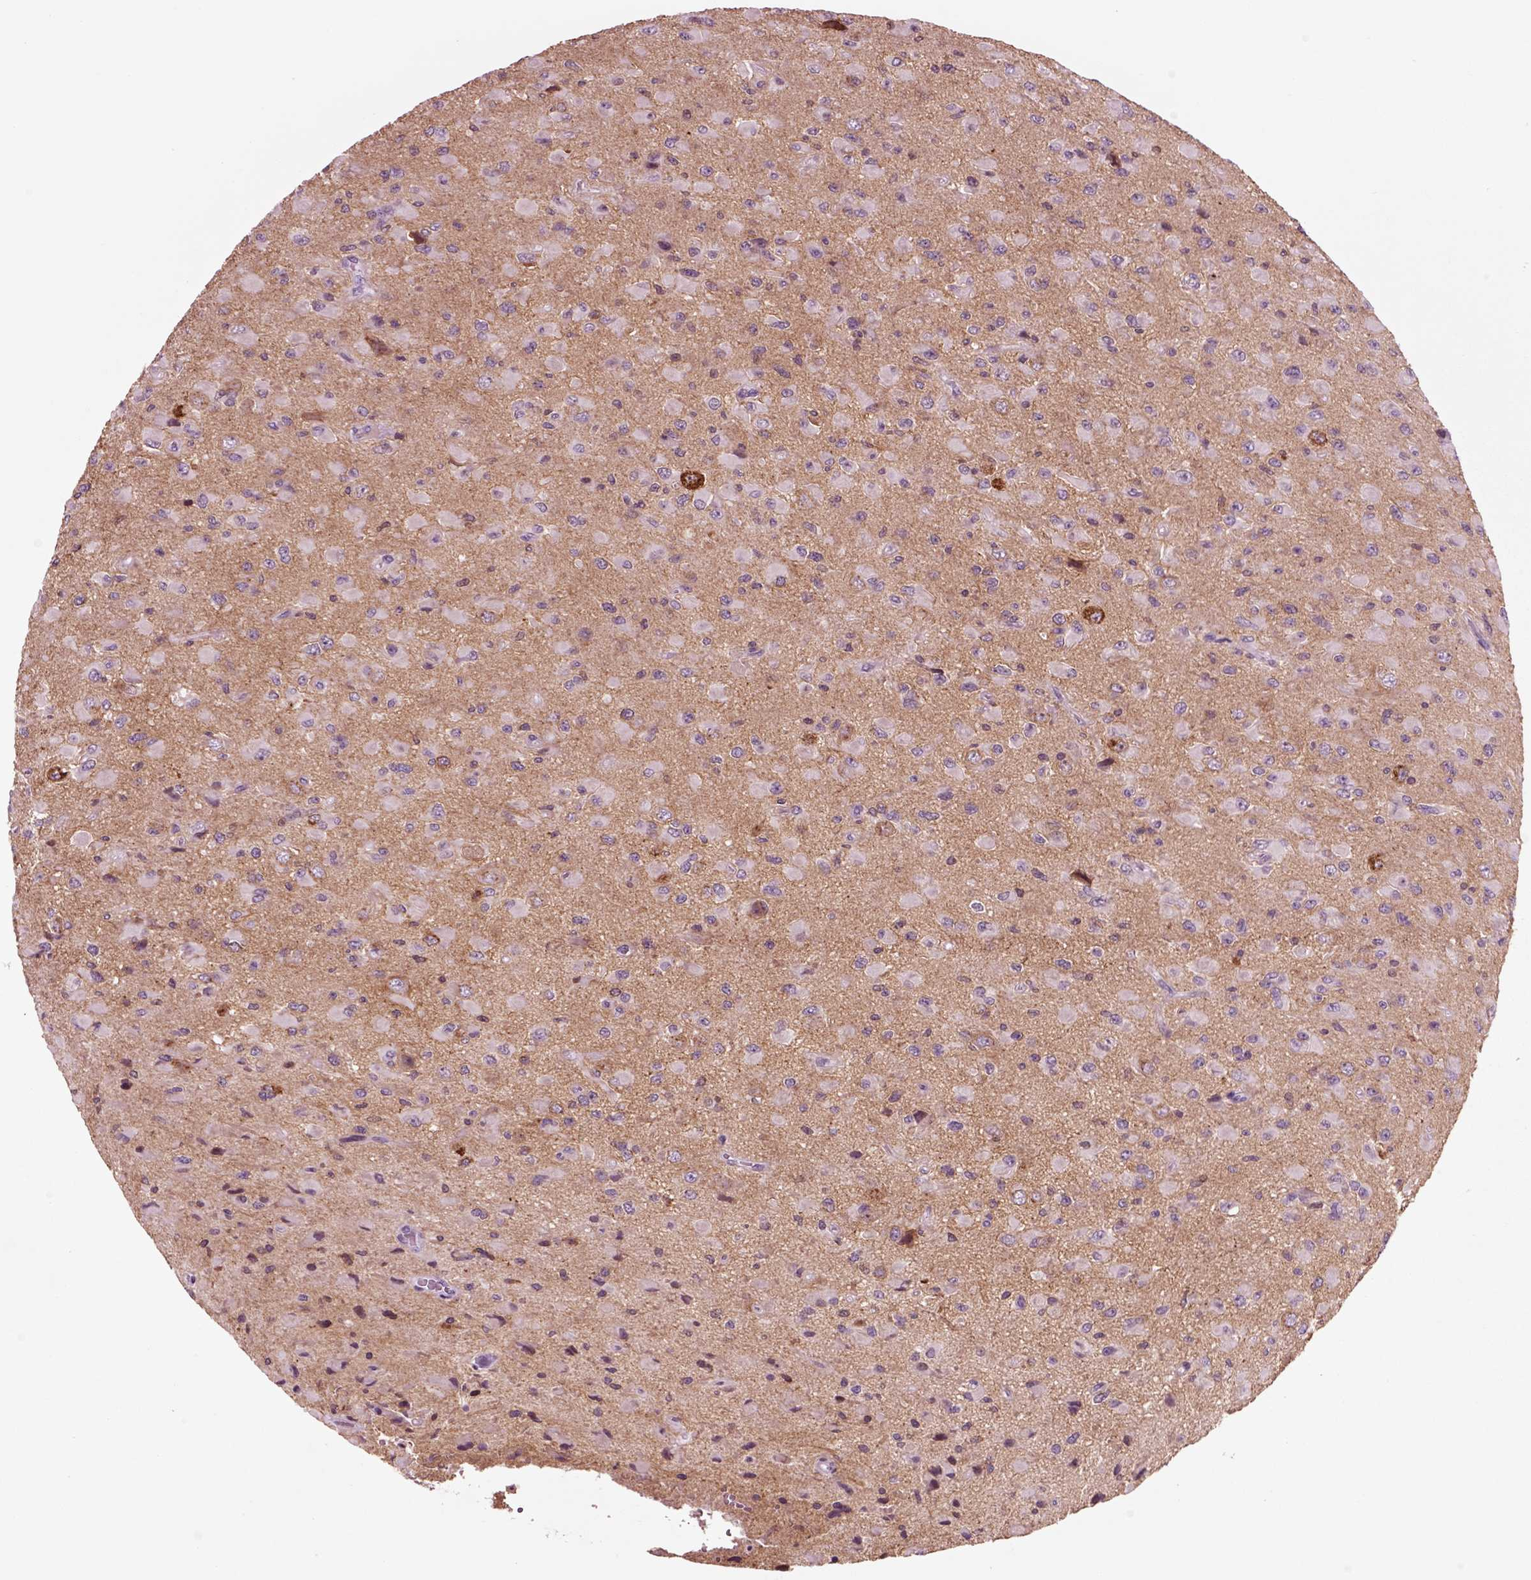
{"staining": {"intensity": "negative", "quantity": "none", "location": "none"}, "tissue": "glioma", "cell_type": "Tumor cells", "image_type": "cancer", "snomed": [{"axis": "morphology", "description": "Glioma, malignant, High grade"}, {"axis": "topography", "description": "Cerebral cortex"}], "caption": "Malignant glioma (high-grade) was stained to show a protein in brown. There is no significant staining in tumor cells. (Brightfield microscopy of DAB (3,3'-diaminobenzidine) immunohistochemistry at high magnification).", "gene": "CHGB", "patient": {"sex": "male", "age": 35}}